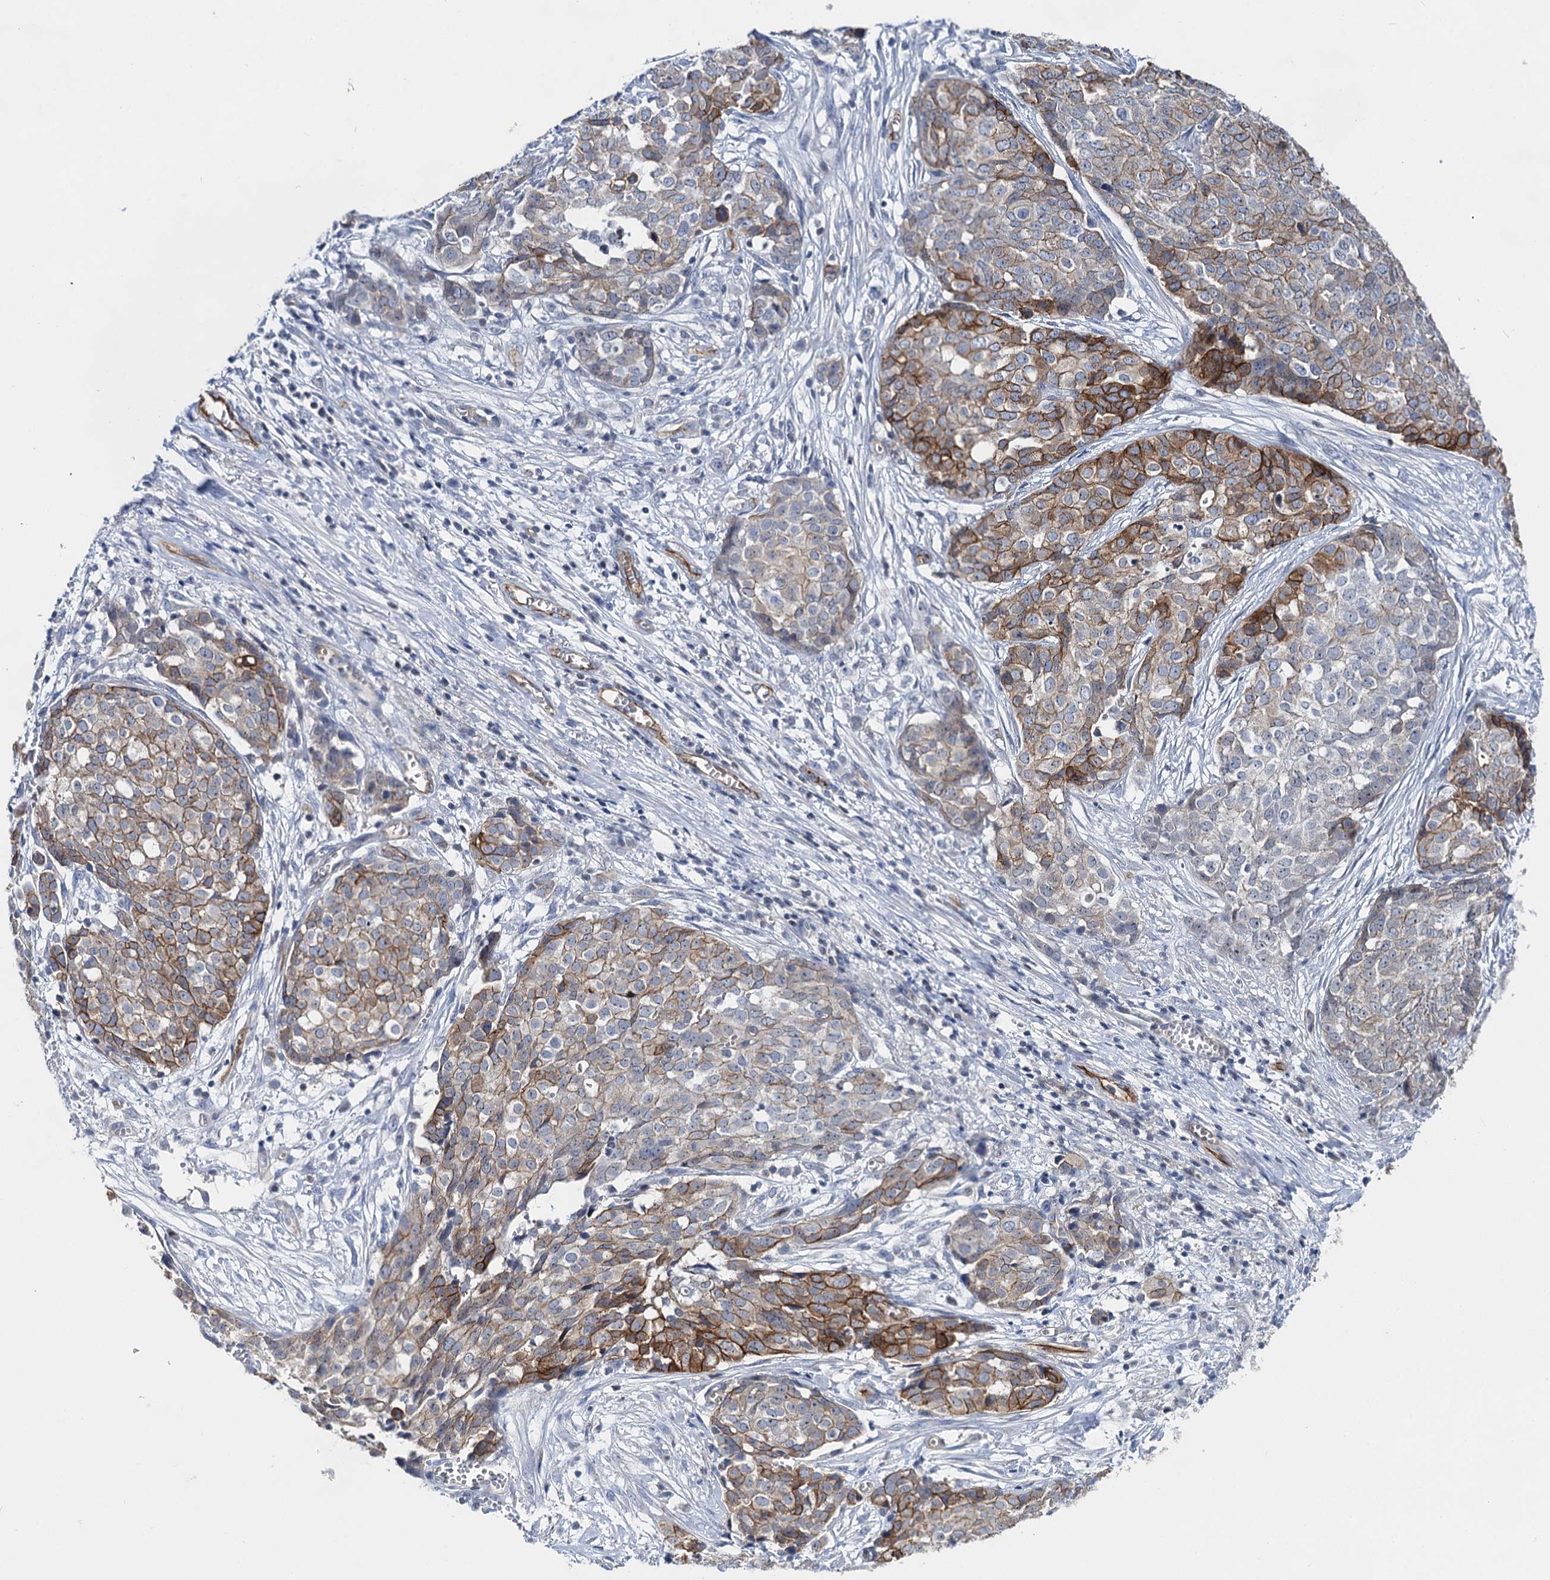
{"staining": {"intensity": "moderate", "quantity": "25%-75%", "location": "cytoplasmic/membranous"}, "tissue": "ovarian cancer", "cell_type": "Tumor cells", "image_type": "cancer", "snomed": [{"axis": "morphology", "description": "Cystadenocarcinoma, serous, NOS"}, {"axis": "topography", "description": "Soft tissue"}, {"axis": "topography", "description": "Ovary"}], "caption": "This image shows ovarian serous cystadenocarcinoma stained with IHC to label a protein in brown. The cytoplasmic/membranous of tumor cells show moderate positivity for the protein. Nuclei are counter-stained blue.", "gene": "ABLIM1", "patient": {"sex": "female", "age": 57}}